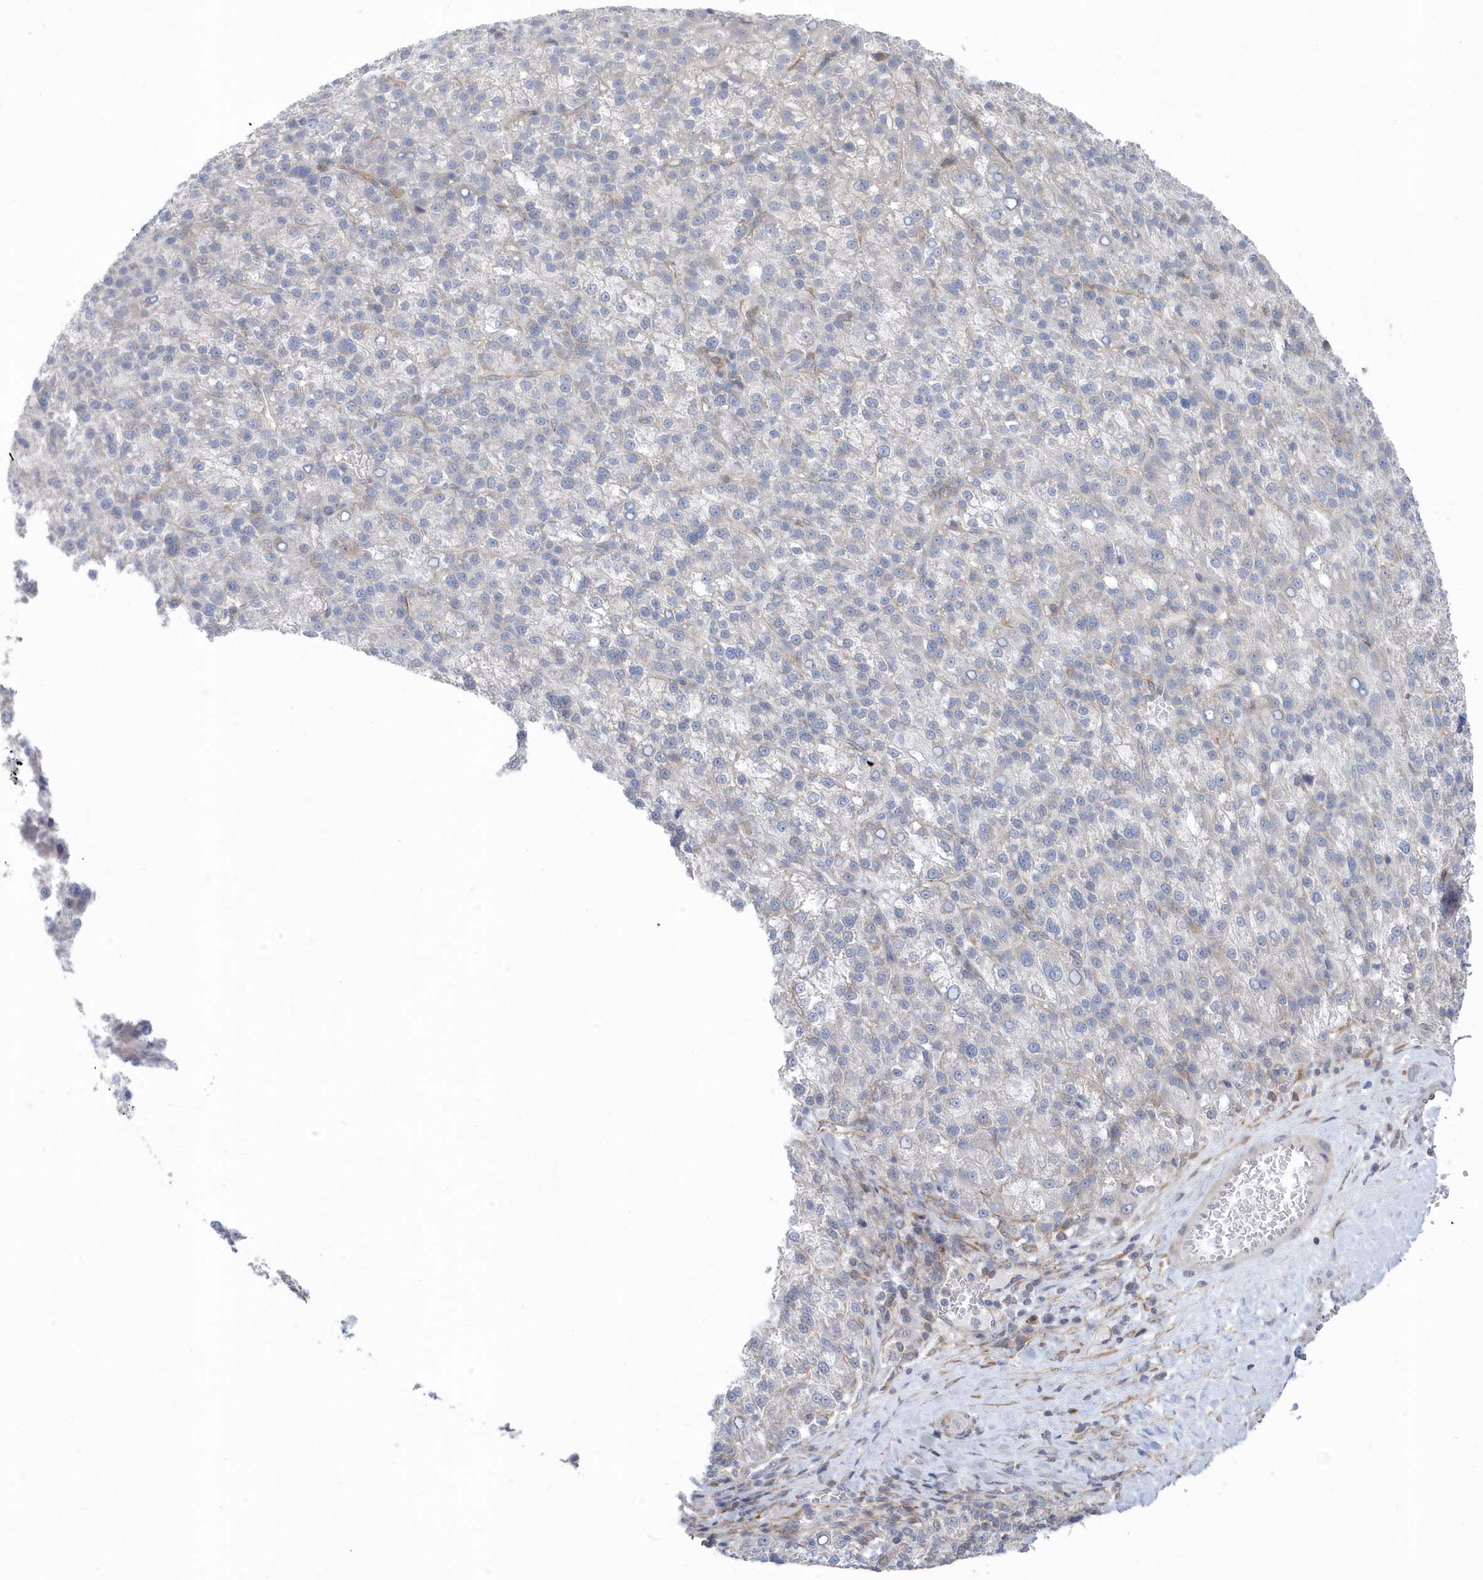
{"staining": {"intensity": "negative", "quantity": "none", "location": "none"}, "tissue": "liver cancer", "cell_type": "Tumor cells", "image_type": "cancer", "snomed": [{"axis": "morphology", "description": "Carcinoma, Hepatocellular, NOS"}, {"axis": "topography", "description": "Liver"}], "caption": "Tumor cells show no significant expression in hepatocellular carcinoma (liver).", "gene": "ANAPC1", "patient": {"sex": "female", "age": 58}}